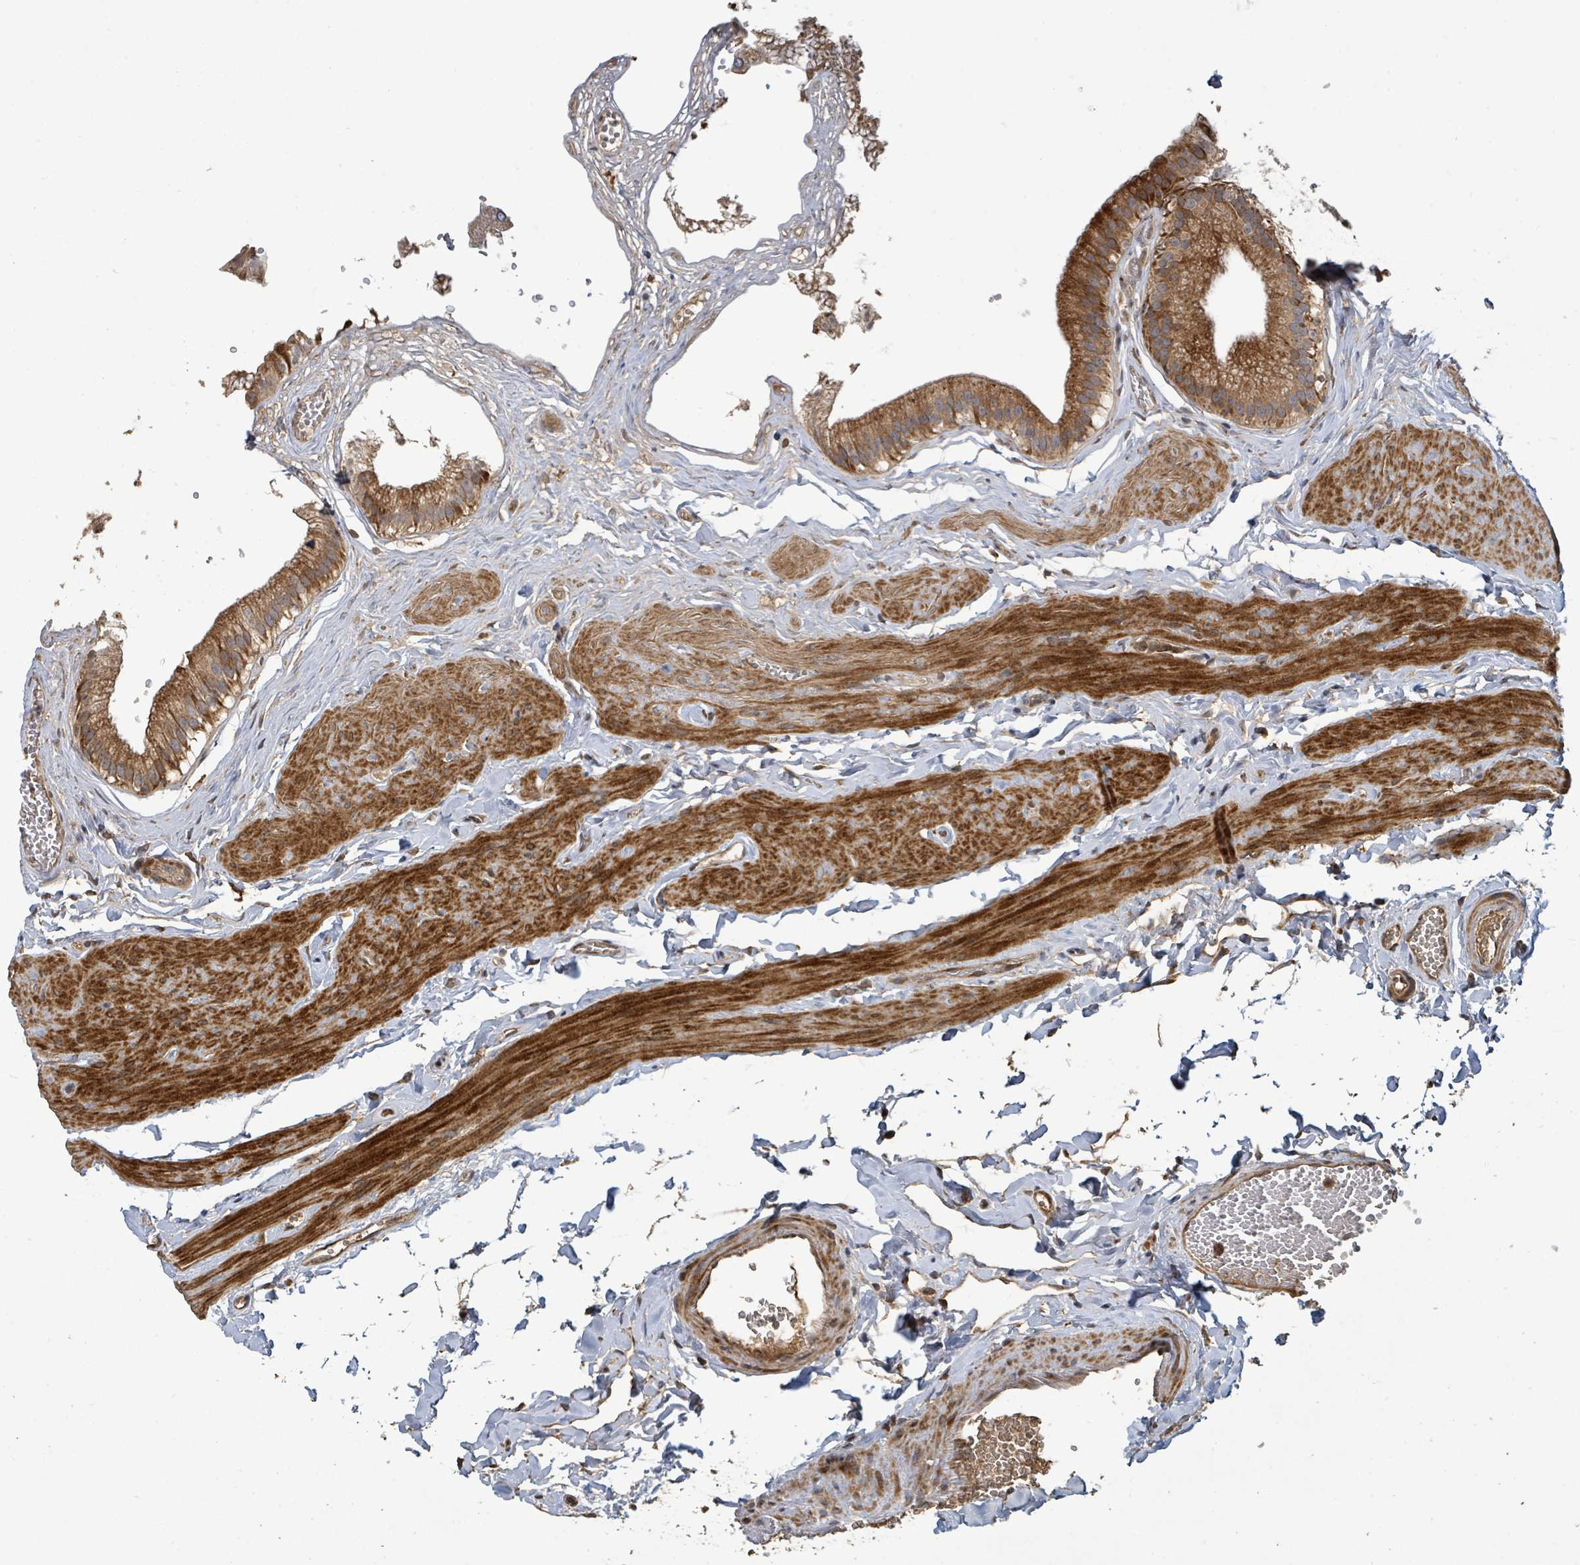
{"staining": {"intensity": "strong", "quantity": ">75%", "location": "cytoplasmic/membranous"}, "tissue": "gallbladder", "cell_type": "Glandular cells", "image_type": "normal", "snomed": [{"axis": "morphology", "description": "Normal tissue, NOS"}, {"axis": "topography", "description": "Gallbladder"}], "caption": "Glandular cells demonstrate high levels of strong cytoplasmic/membranous staining in approximately >75% of cells in benign human gallbladder. The staining is performed using DAB (3,3'-diaminobenzidine) brown chromogen to label protein expression. The nuclei are counter-stained blue using hematoxylin.", "gene": "STARD4", "patient": {"sex": "female", "age": 54}}